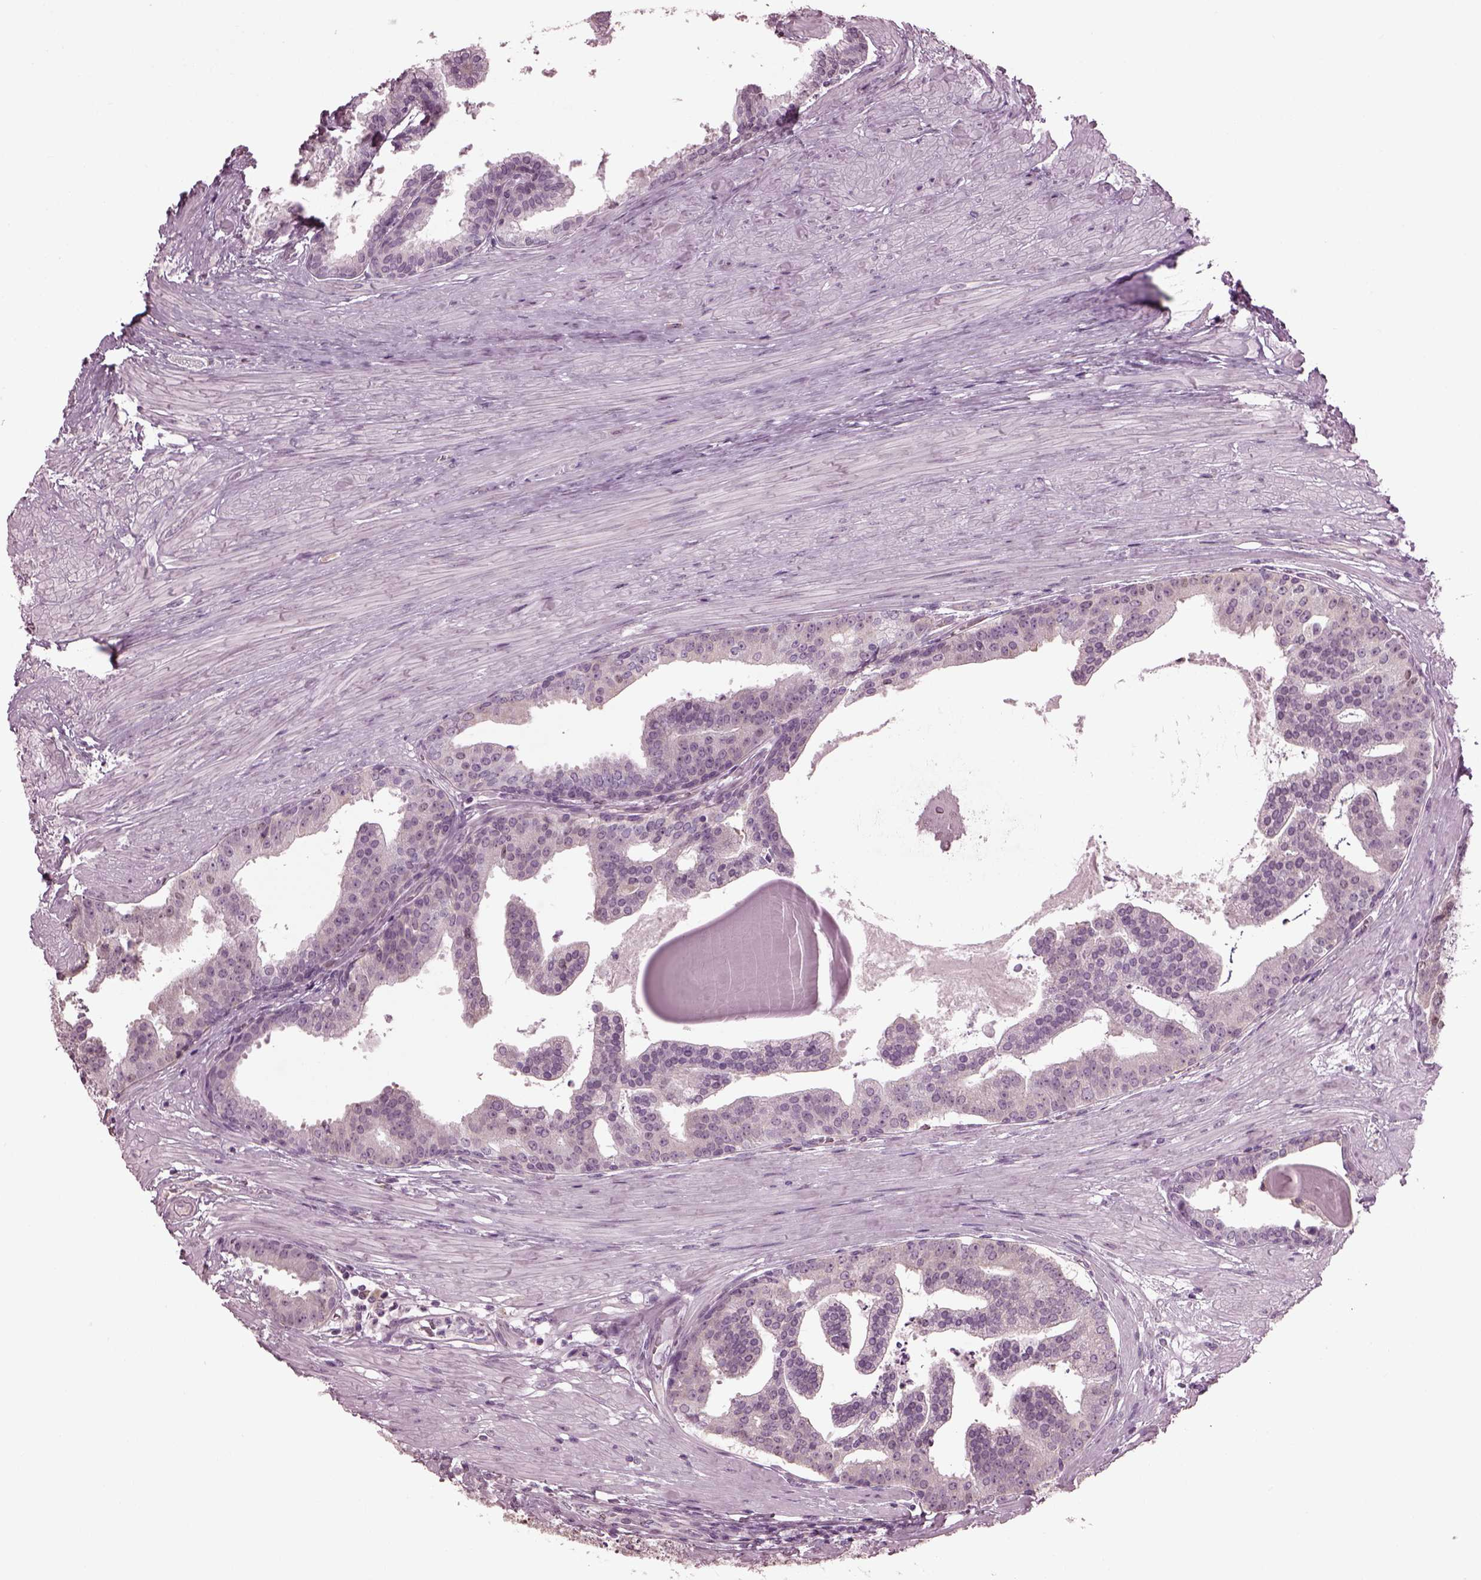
{"staining": {"intensity": "negative", "quantity": "none", "location": "none"}, "tissue": "prostate cancer", "cell_type": "Tumor cells", "image_type": "cancer", "snomed": [{"axis": "morphology", "description": "Adenocarcinoma, NOS"}, {"axis": "topography", "description": "Prostate and seminal vesicle, NOS"}, {"axis": "topography", "description": "Prostate"}], "caption": "Immunohistochemistry (IHC) micrograph of human prostate cancer stained for a protein (brown), which reveals no expression in tumor cells.", "gene": "CABP5", "patient": {"sex": "male", "age": 44}}